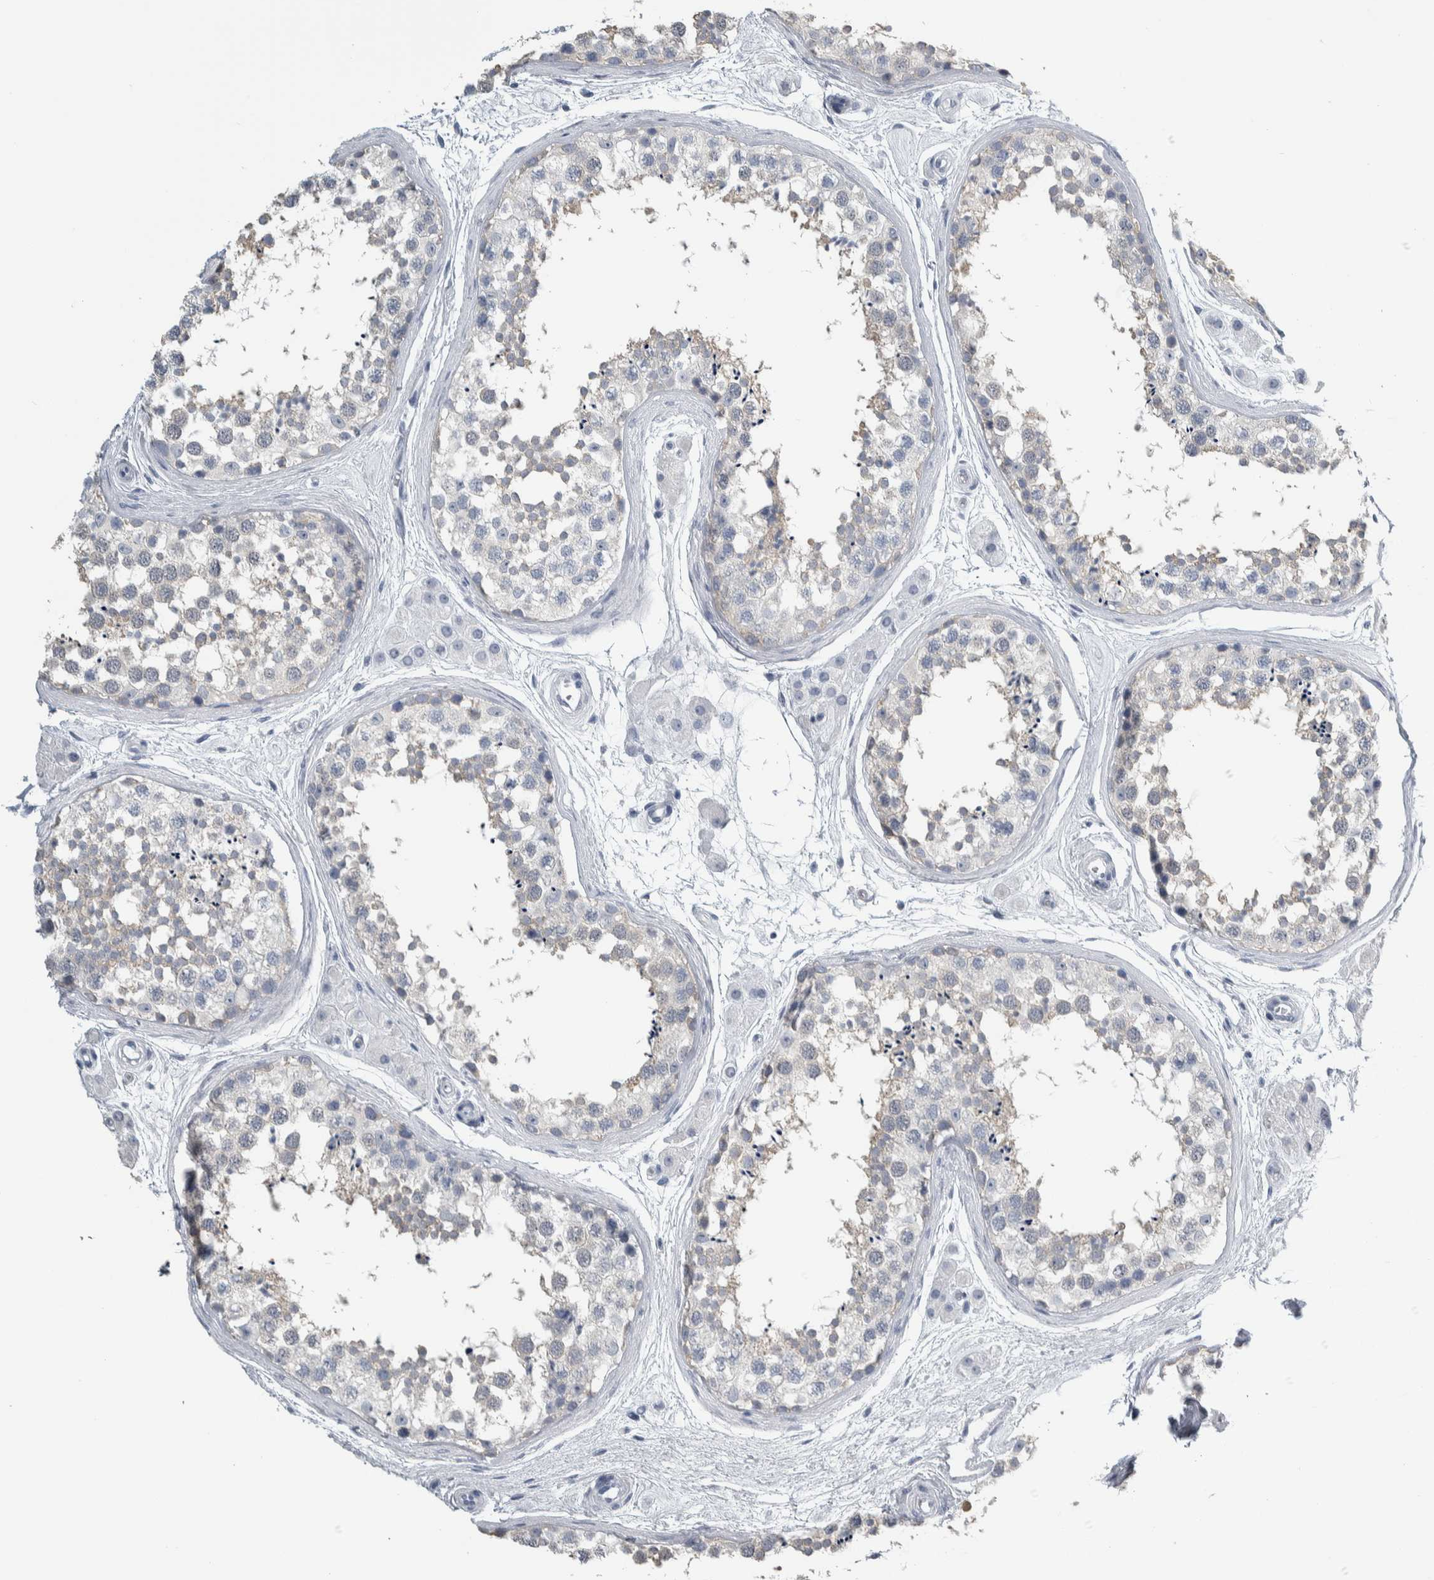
{"staining": {"intensity": "weak", "quantity": "25%-75%", "location": "cytoplasmic/membranous"}, "tissue": "testis", "cell_type": "Cells in seminiferous ducts", "image_type": "normal", "snomed": [{"axis": "morphology", "description": "Normal tissue, NOS"}, {"axis": "topography", "description": "Testis"}], "caption": "Protein positivity by immunohistochemistry reveals weak cytoplasmic/membranous positivity in approximately 25%-75% of cells in seminiferous ducts in benign testis.", "gene": "CDH17", "patient": {"sex": "male", "age": 56}}